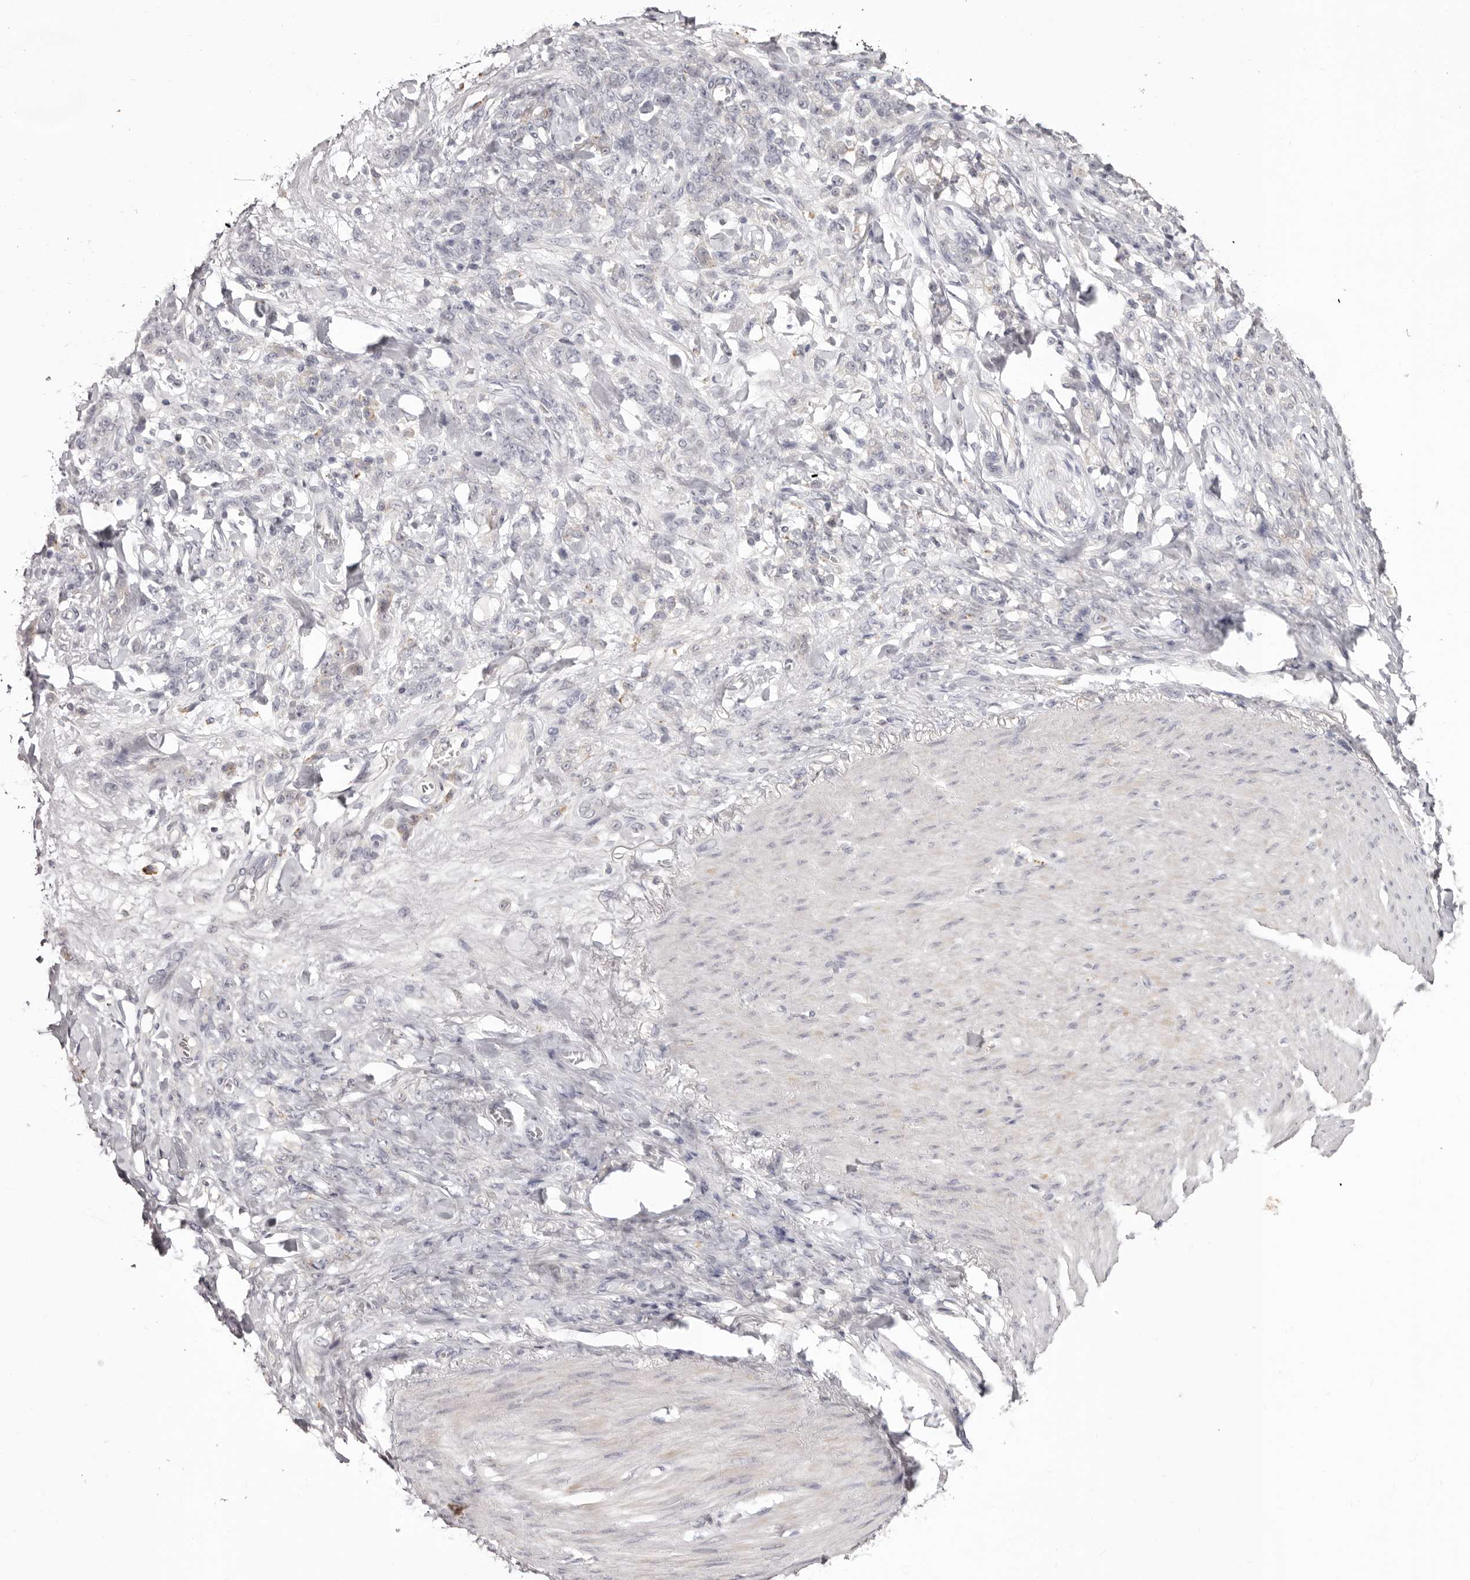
{"staining": {"intensity": "negative", "quantity": "none", "location": "none"}, "tissue": "stomach cancer", "cell_type": "Tumor cells", "image_type": "cancer", "snomed": [{"axis": "morphology", "description": "Normal tissue, NOS"}, {"axis": "morphology", "description": "Adenocarcinoma, NOS"}, {"axis": "topography", "description": "Stomach"}], "caption": "Tumor cells are negative for protein expression in human stomach cancer.", "gene": "PCDHB6", "patient": {"sex": "male", "age": 82}}